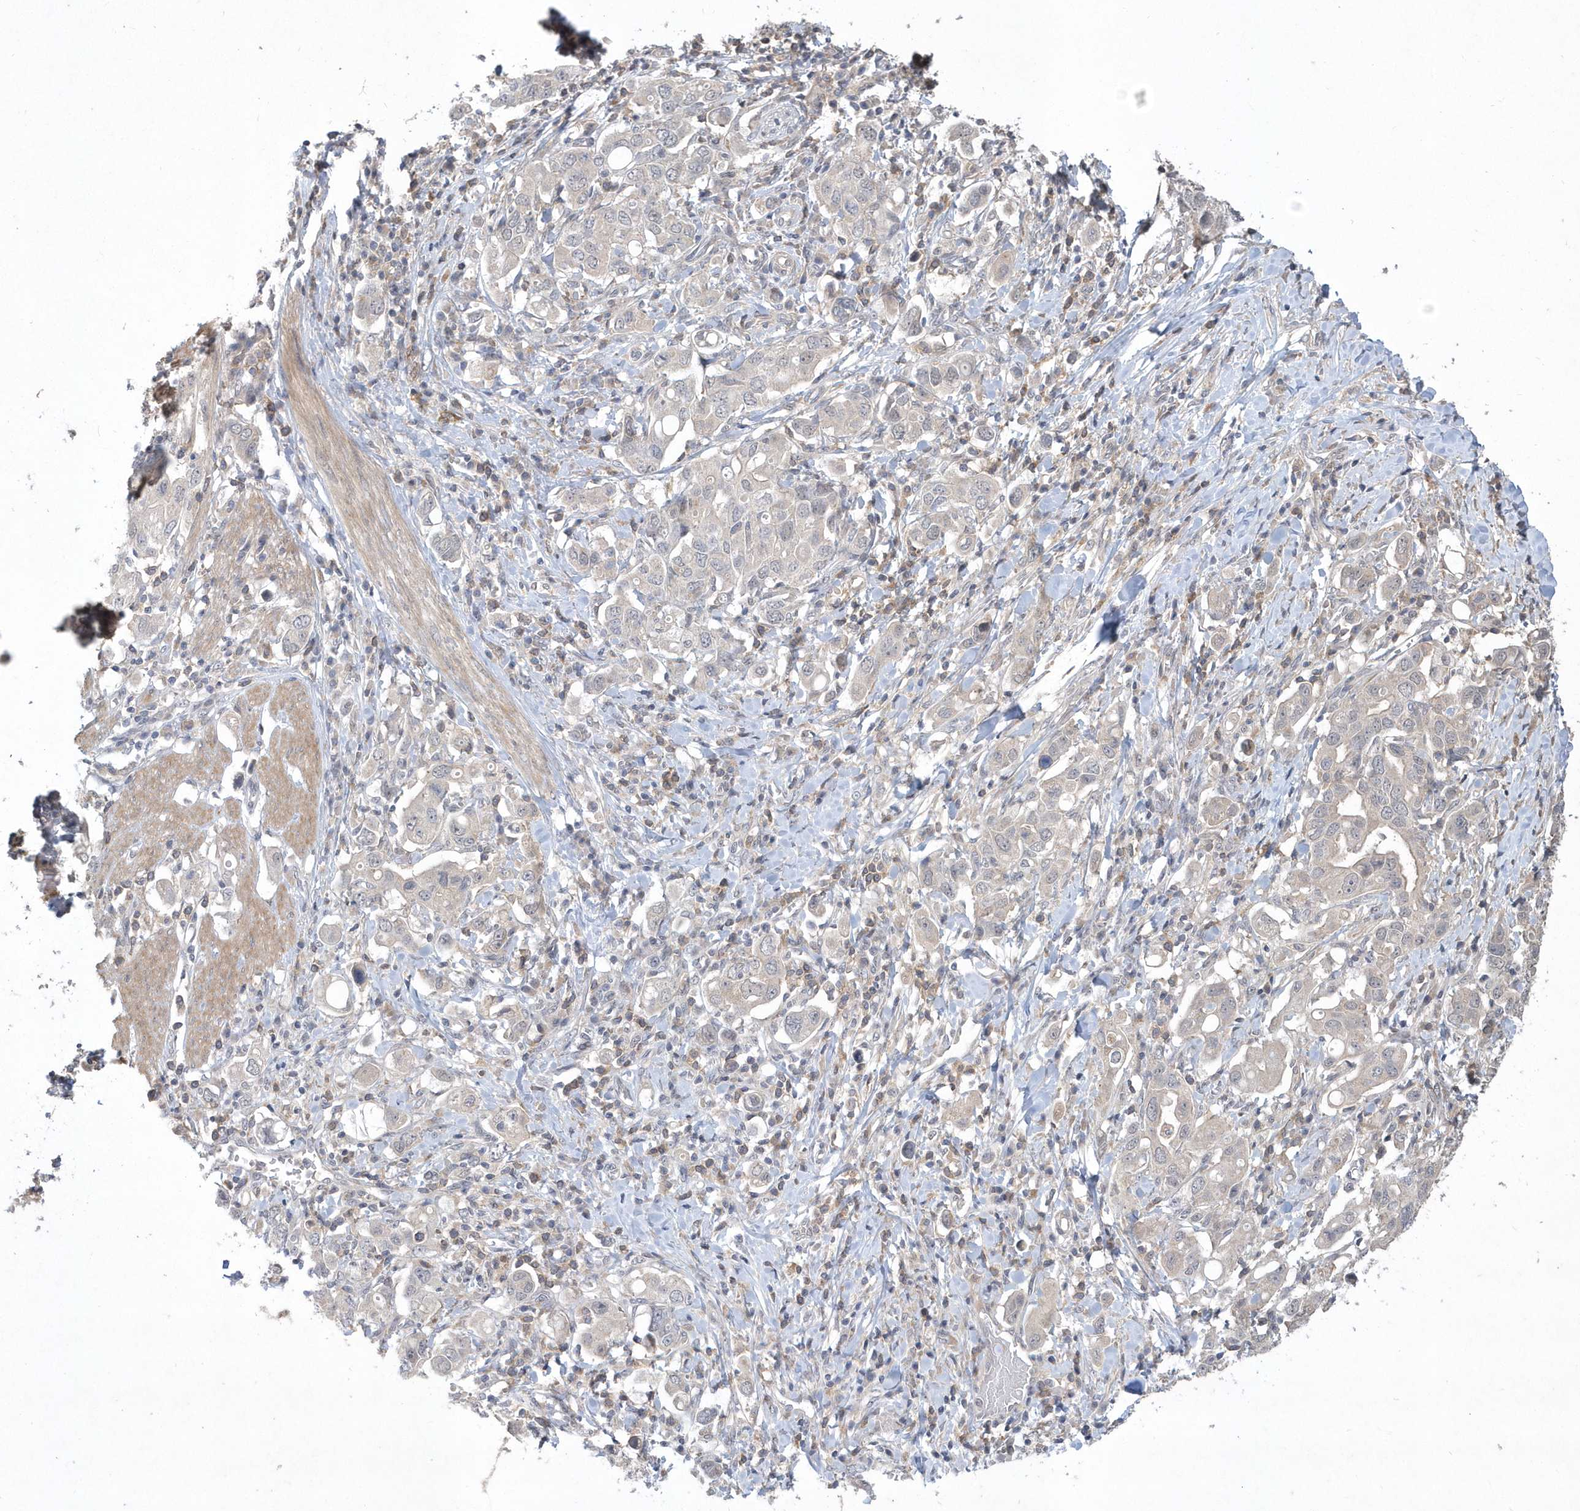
{"staining": {"intensity": "negative", "quantity": "none", "location": "none"}, "tissue": "stomach cancer", "cell_type": "Tumor cells", "image_type": "cancer", "snomed": [{"axis": "morphology", "description": "Adenocarcinoma, NOS"}, {"axis": "topography", "description": "Stomach, upper"}], "caption": "High power microscopy histopathology image of an immunohistochemistry histopathology image of adenocarcinoma (stomach), revealing no significant positivity in tumor cells. Brightfield microscopy of IHC stained with DAB (brown) and hematoxylin (blue), captured at high magnification.", "gene": "TSPEAR", "patient": {"sex": "male", "age": 62}}